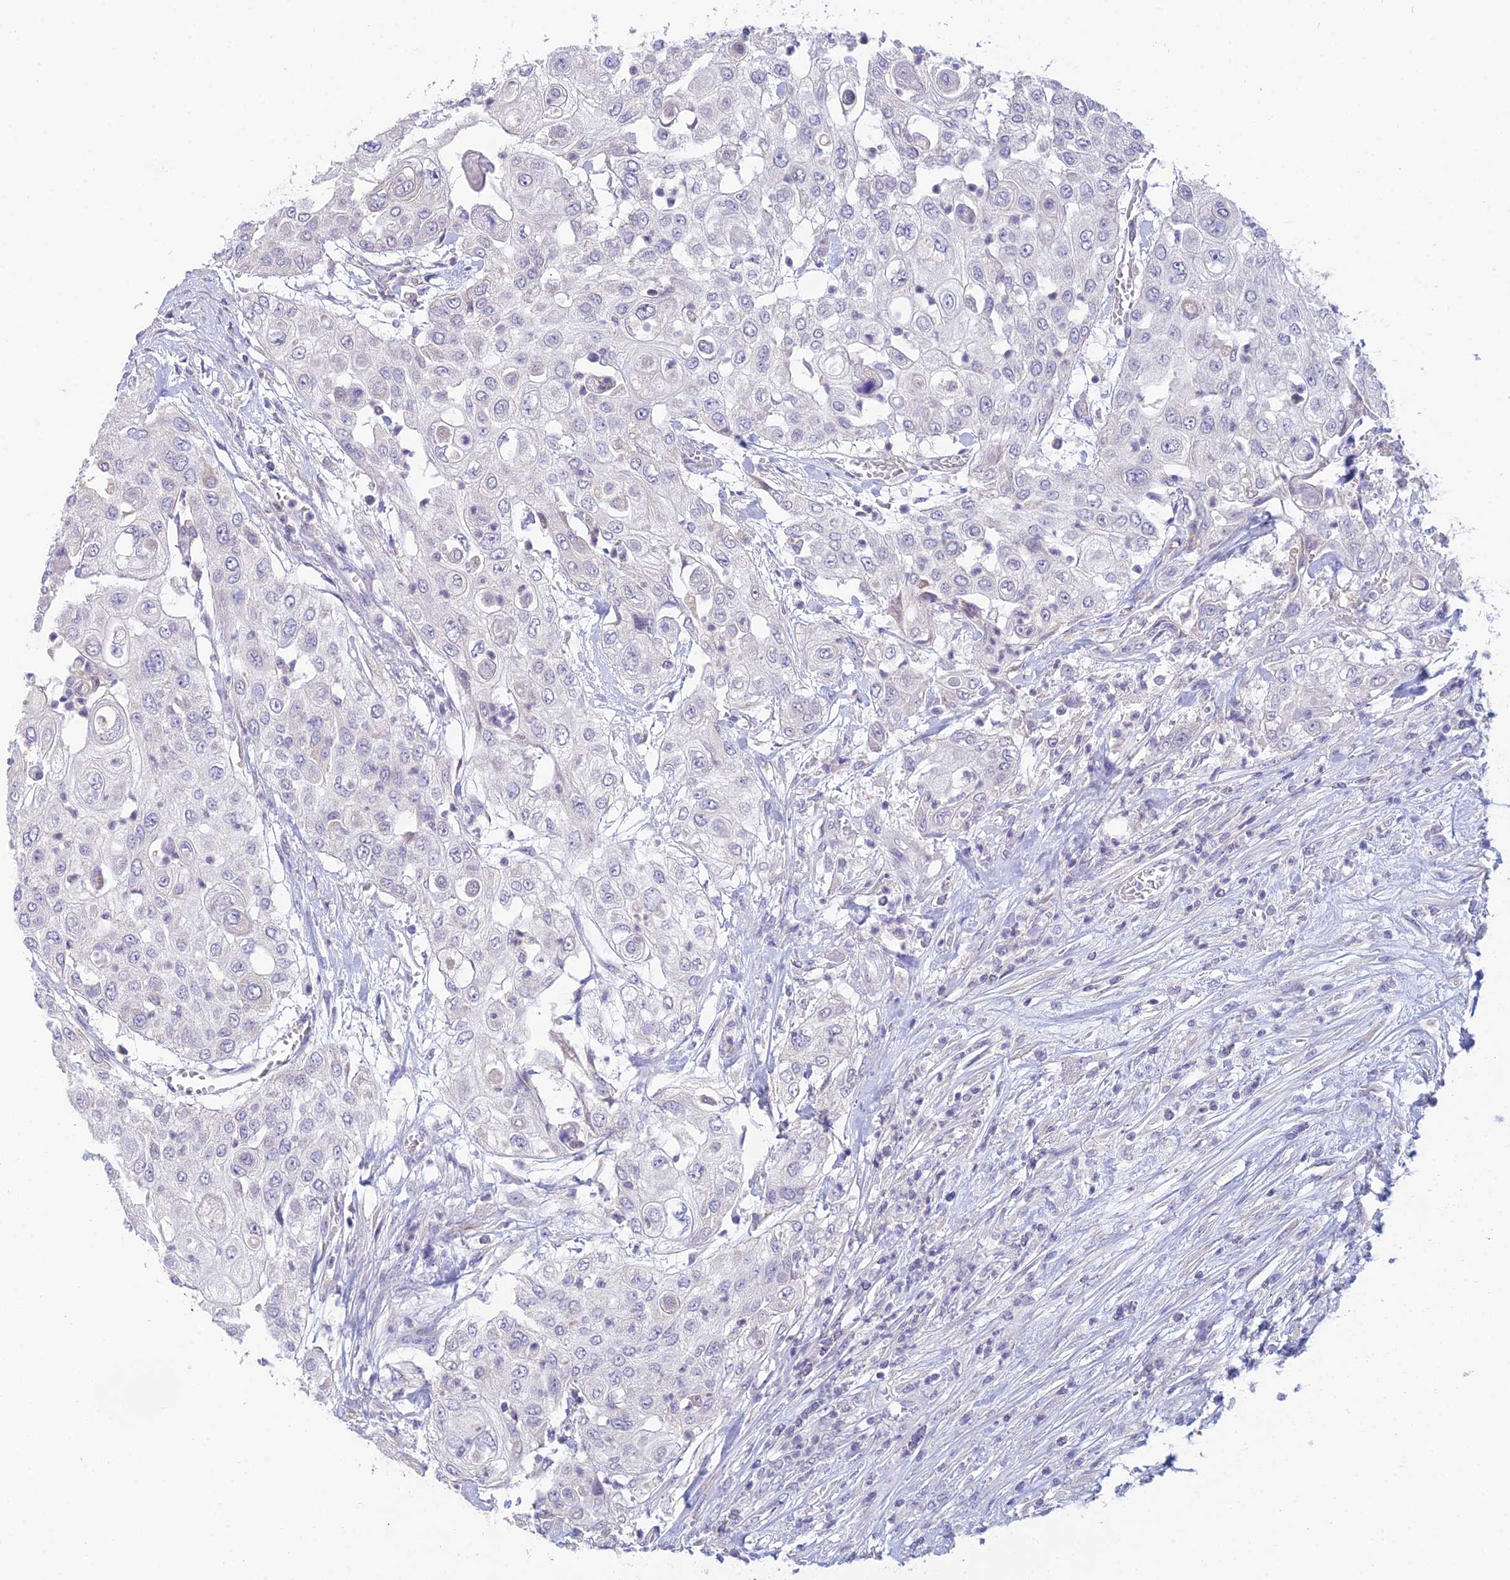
{"staining": {"intensity": "negative", "quantity": "none", "location": "none"}, "tissue": "urothelial cancer", "cell_type": "Tumor cells", "image_type": "cancer", "snomed": [{"axis": "morphology", "description": "Urothelial carcinoma, High grade"}, {"axis": "topography", "description": "Urinary bladder"}], "caption": "An image of high-grade urothelial carcinoma stained for a protein displays no brown staining in tumor cells.", "gene": "CFAP206", "patient": {"sex": "female", "age": 79}}